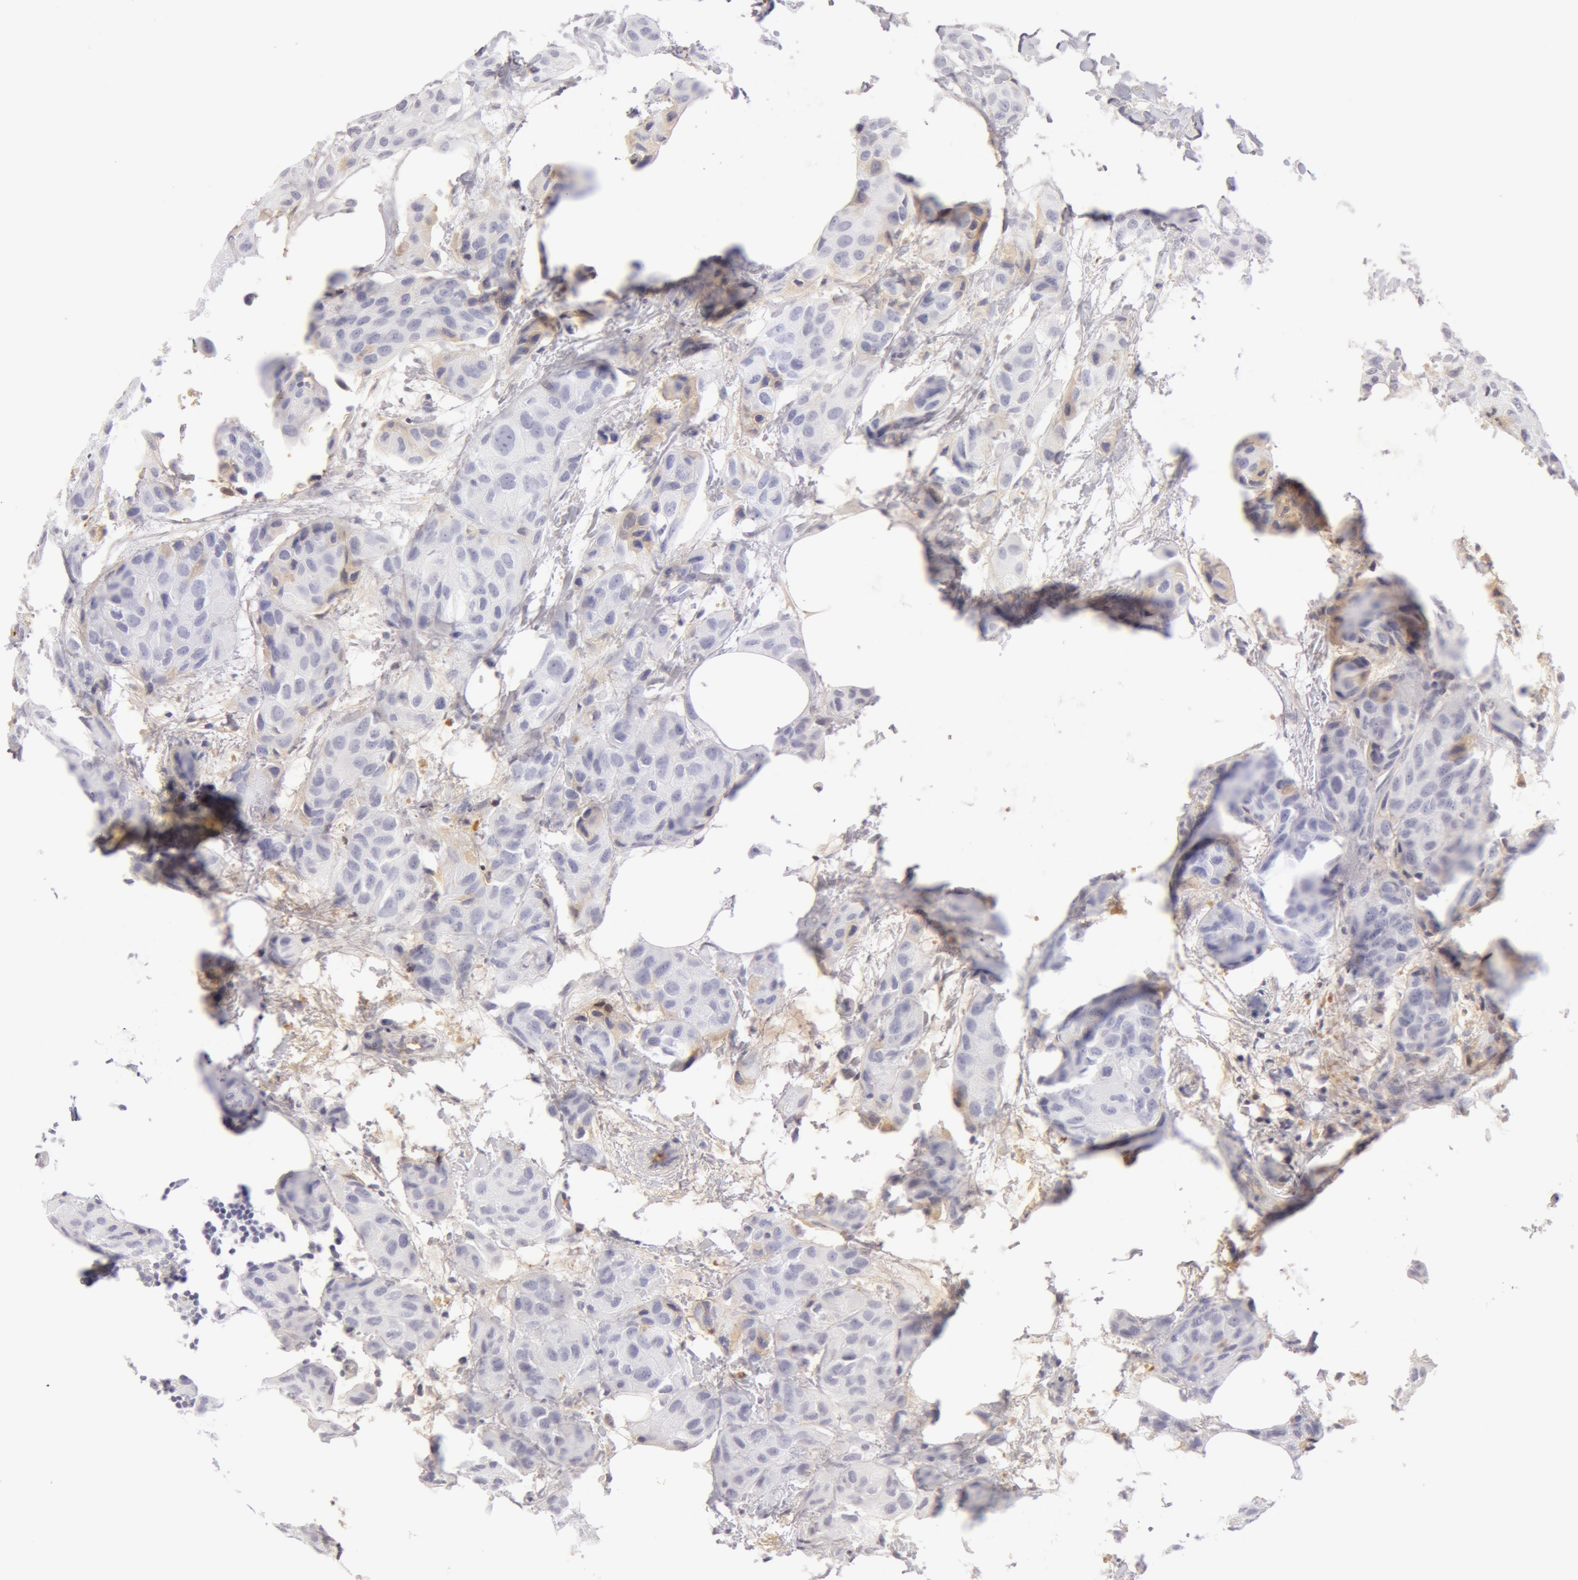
{"staining": {"intensity": "negative", "quantity": "none", "location": "none"}, "tissue": "breast cancer", "cell_type": "Tumor cells", "image_type": "cancer", "snomed": [{"axis": "morphology", "description": "Duct carcinoma"}, {"axis": "topography", "description": "Breast"}], "caption": "DAB immunohistochemical staining of human invasive ductal carcinoma (breast) exhibits no significant staining in tumor cells.", "gene": "AHSG", "patient": {"sex": "female", "age": 68}}